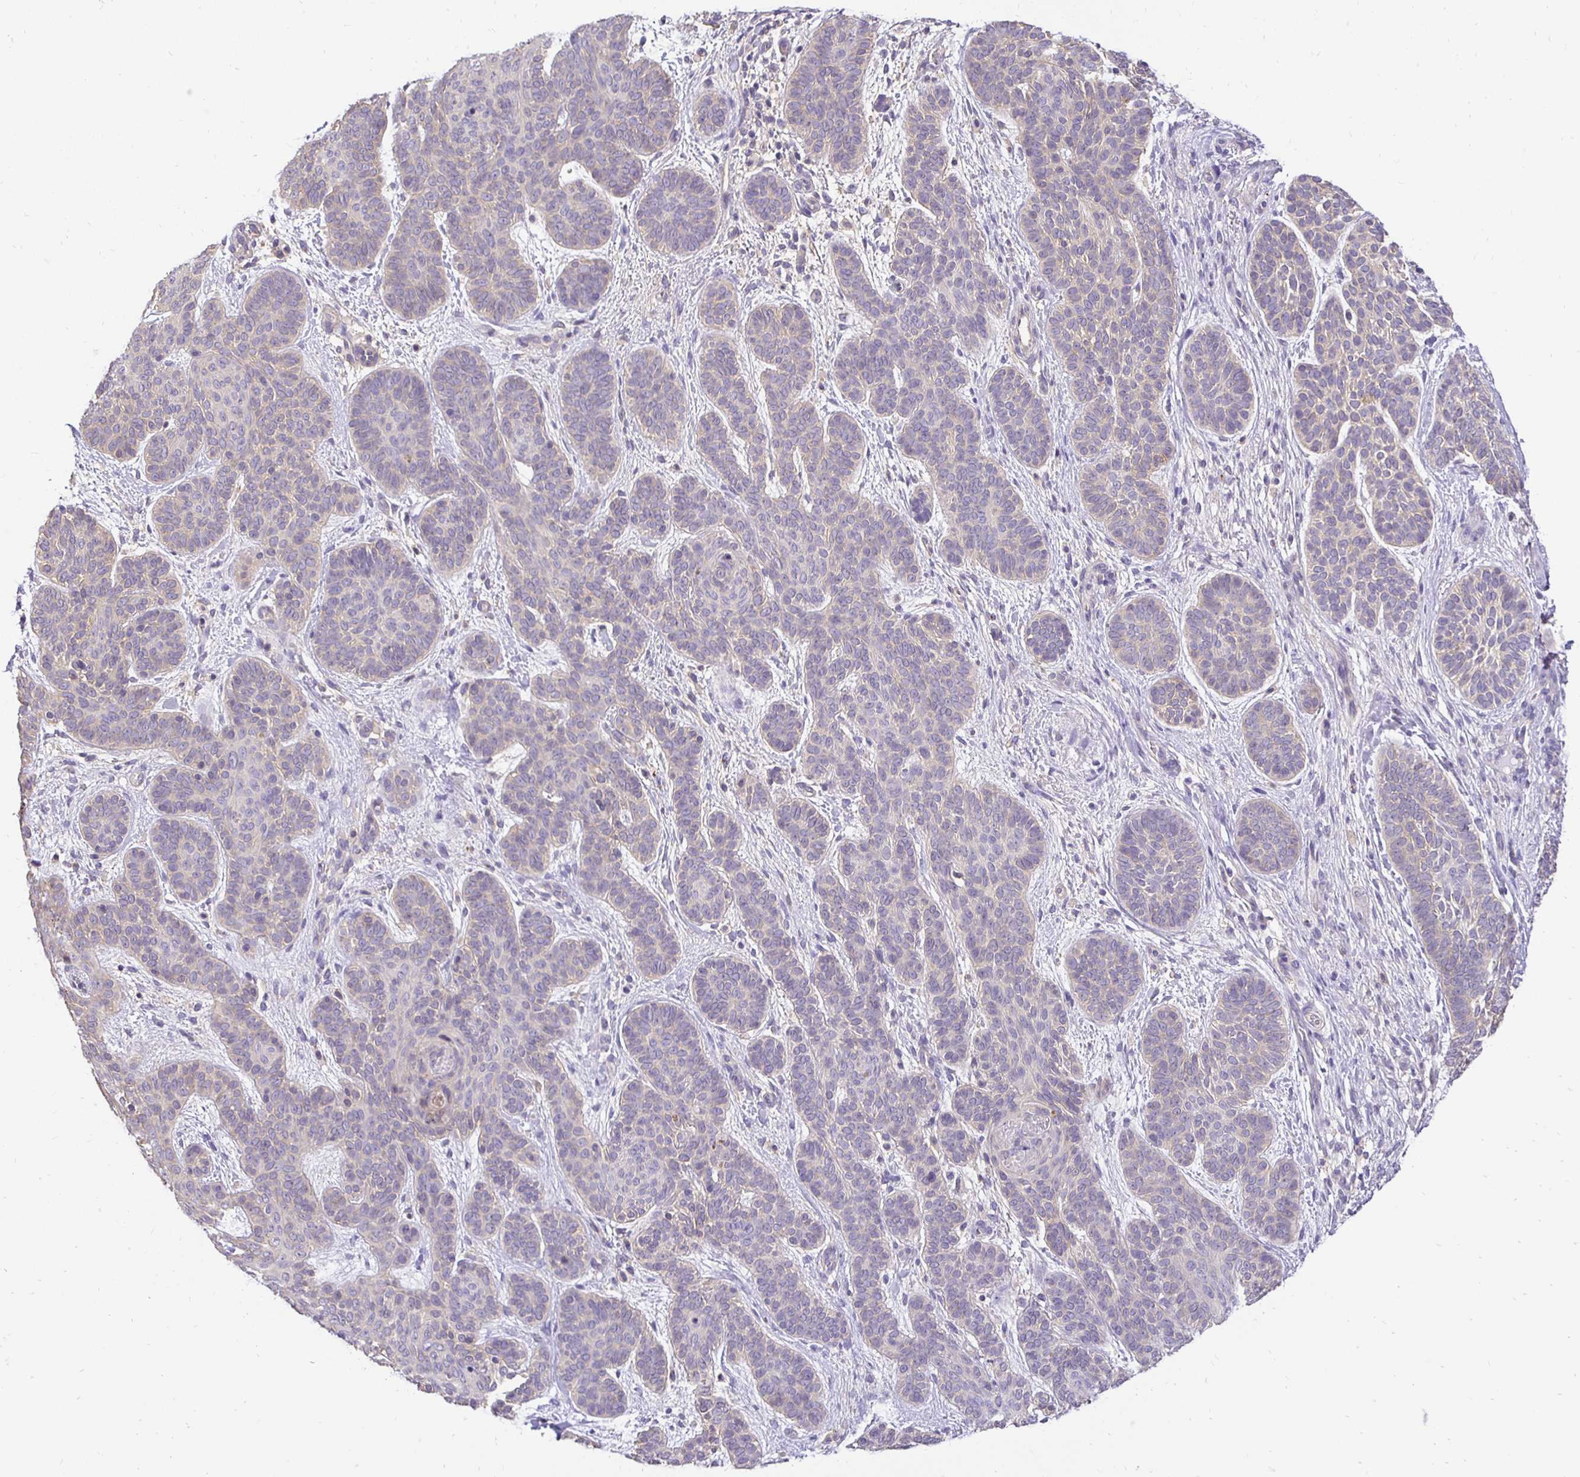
{"staining": {"intensity": "negative", "quantity": "none", "location": "none"}, "tissue": "skin cancer", "cell_type": "Tumor cells", "image_type": "cancer", "snomed": [{"axis": "morphology", "description": "Basal cell carcinoma"}, {"axis": "topography", "description": "Skin"}], "caption": "There is no significant positivity in tumor cells of skin cancer (basal cell carcinoma).", "gene": "SLC9A1", "patient": {"sex": "female", "age": 82}}